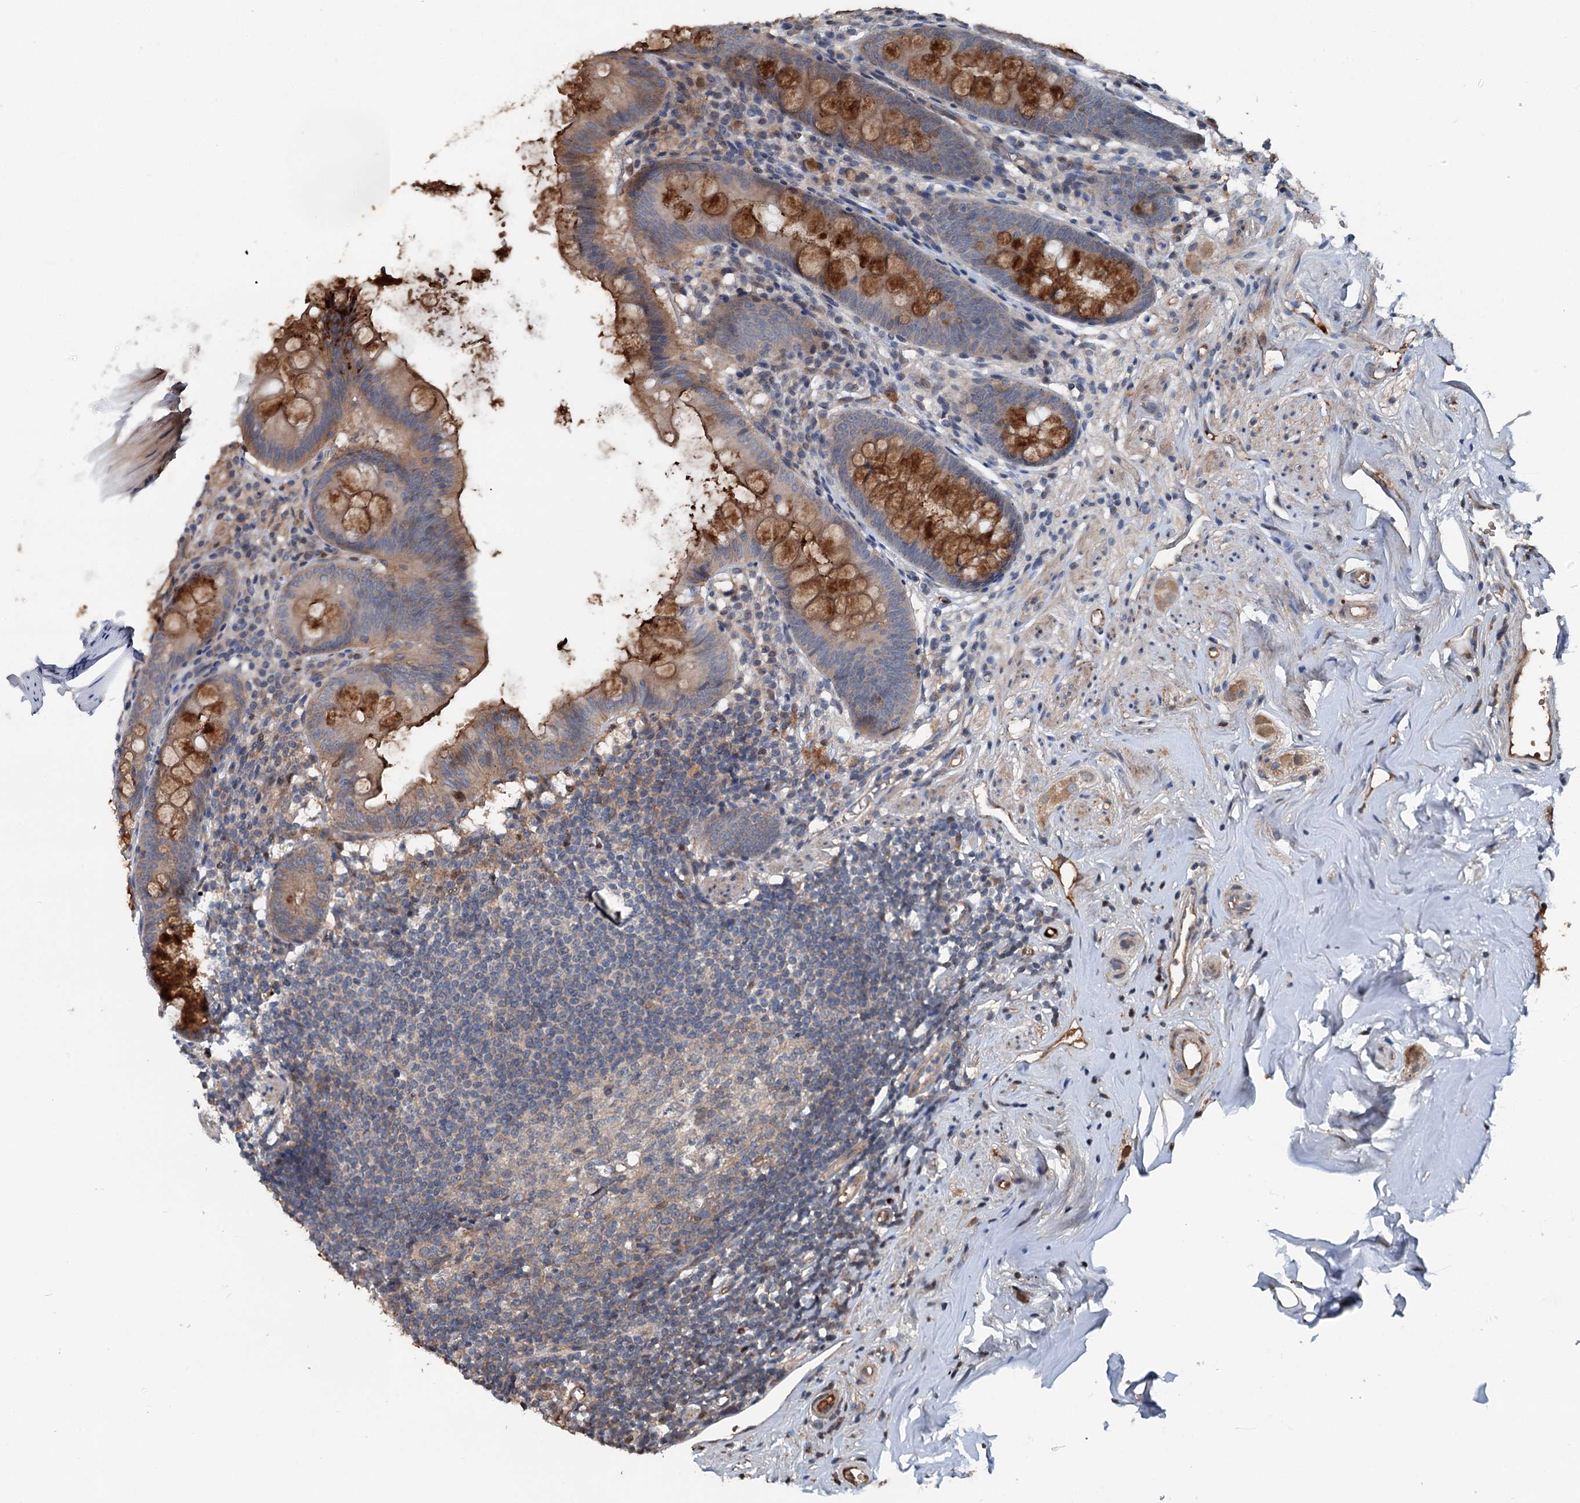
{"staining": {"intensity": "strong", "quantity": ">75%", "location": "cytoplasmic/membranous"}, "tissue": "appendix", "cell_type": "Glandular cells", "image_type": "normal", "snomed": [{"axis": "morphology", "description": "Normal tissue, NOS"}, {"axis": "topography", "description": "Appendix"}], "caption": "Strong cytoplasmic/membranous expression is seen in approximately >75% of glandular cells in normal appendix. Nuclei are stained in blue.", "gene": "TEDC1", "patient": {"sex": "female", "age": 51}}